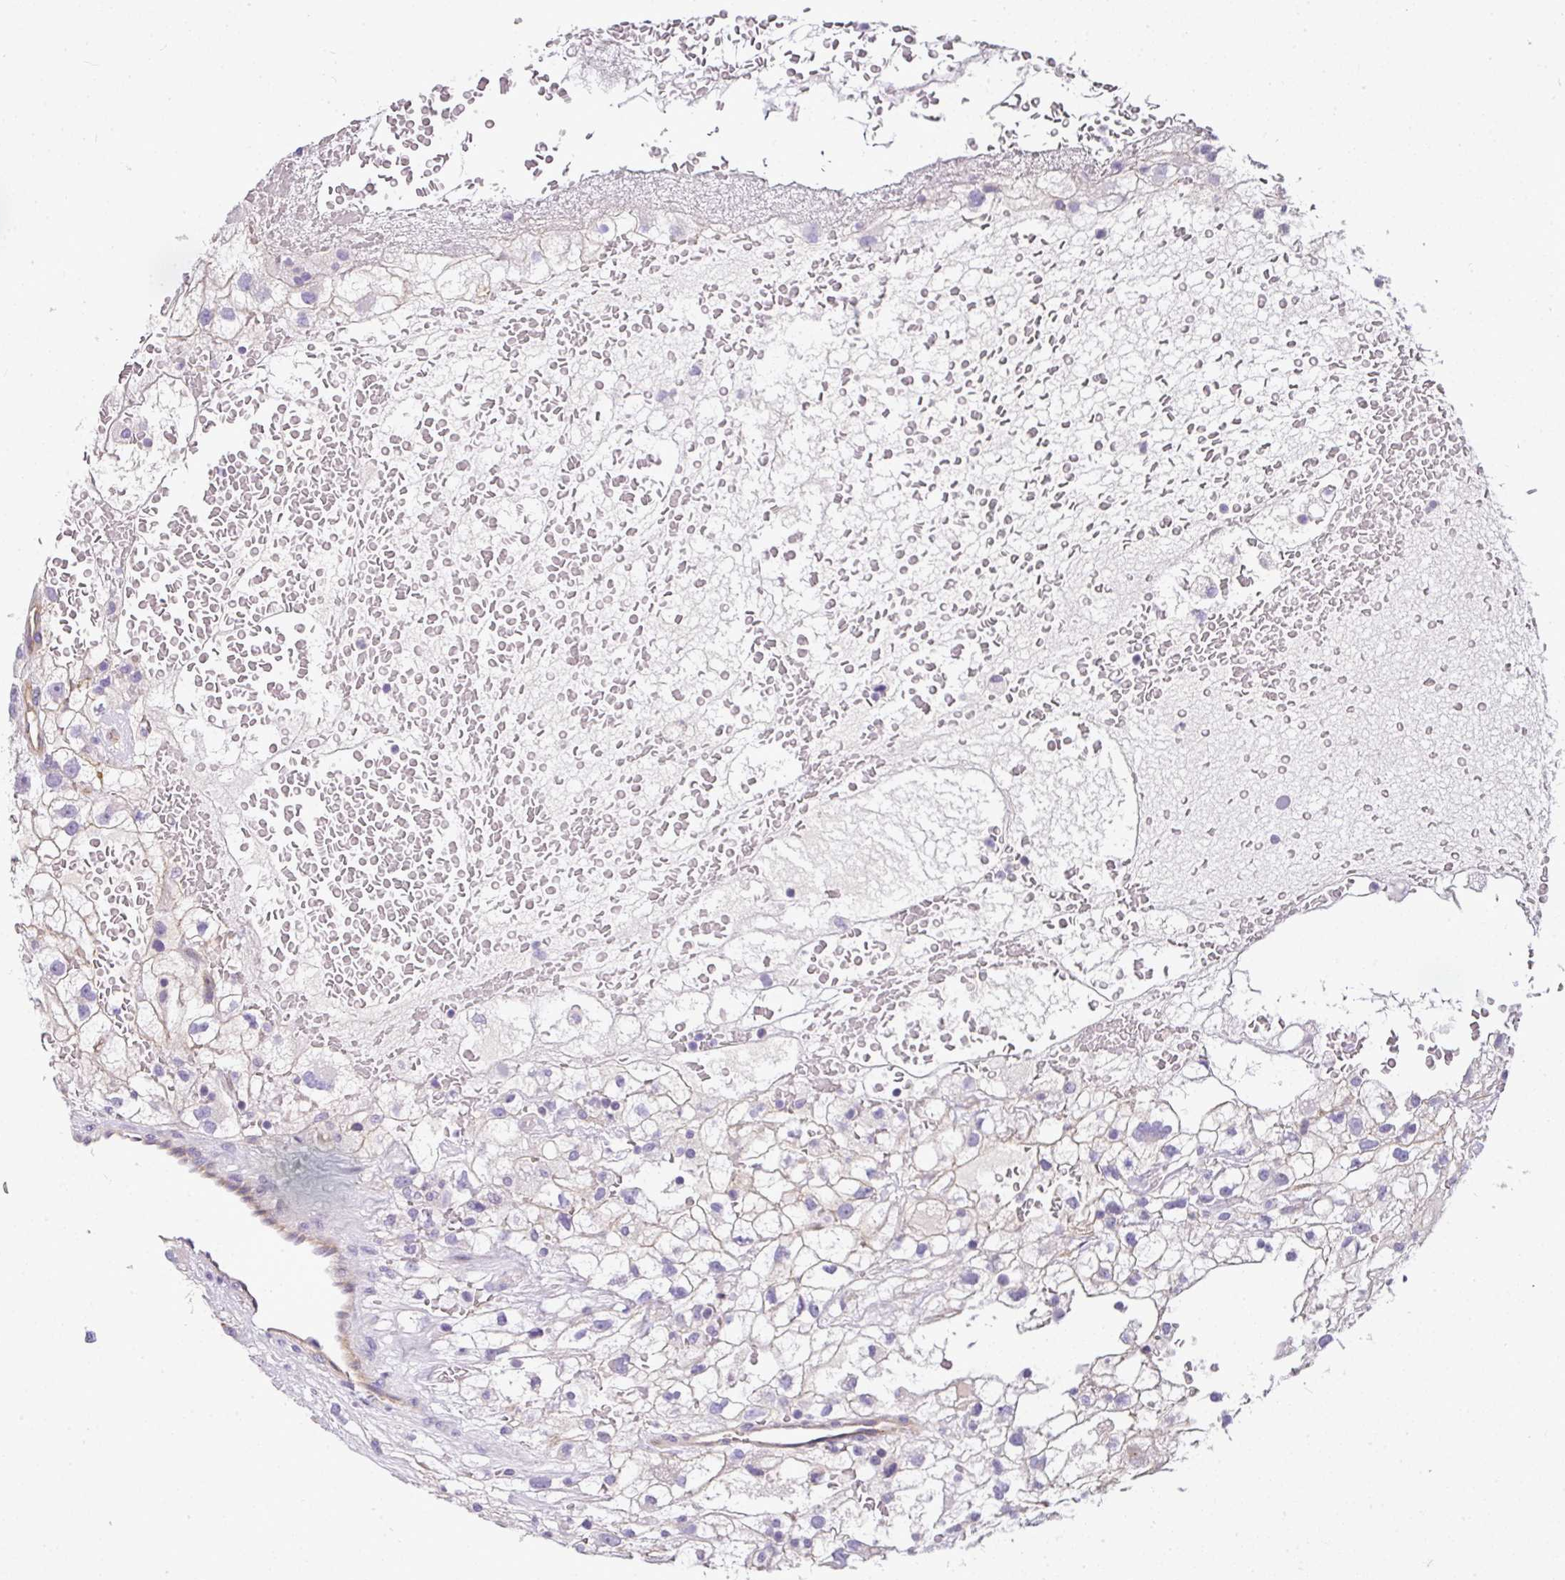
{"staining": {"intensity": "negative", "quantity": "none", "location": "none"}, "tissue": "renal cancer", "cell_type": "Tumor cells", "image_type": "cancer", "snomed": [{"axis": "morphology", "description": "Adenocarcinoma, NOS"}, {"axis": "topography", "description": "Kidney"}], "caption": "High power microscopy histopathology image of an IHC histopathology image of adenocarcinoma (renal), revealing no significant positivity in tumor cells.", "gene": "OR11H4", "patient": {"sex": "male", "age": 59}}